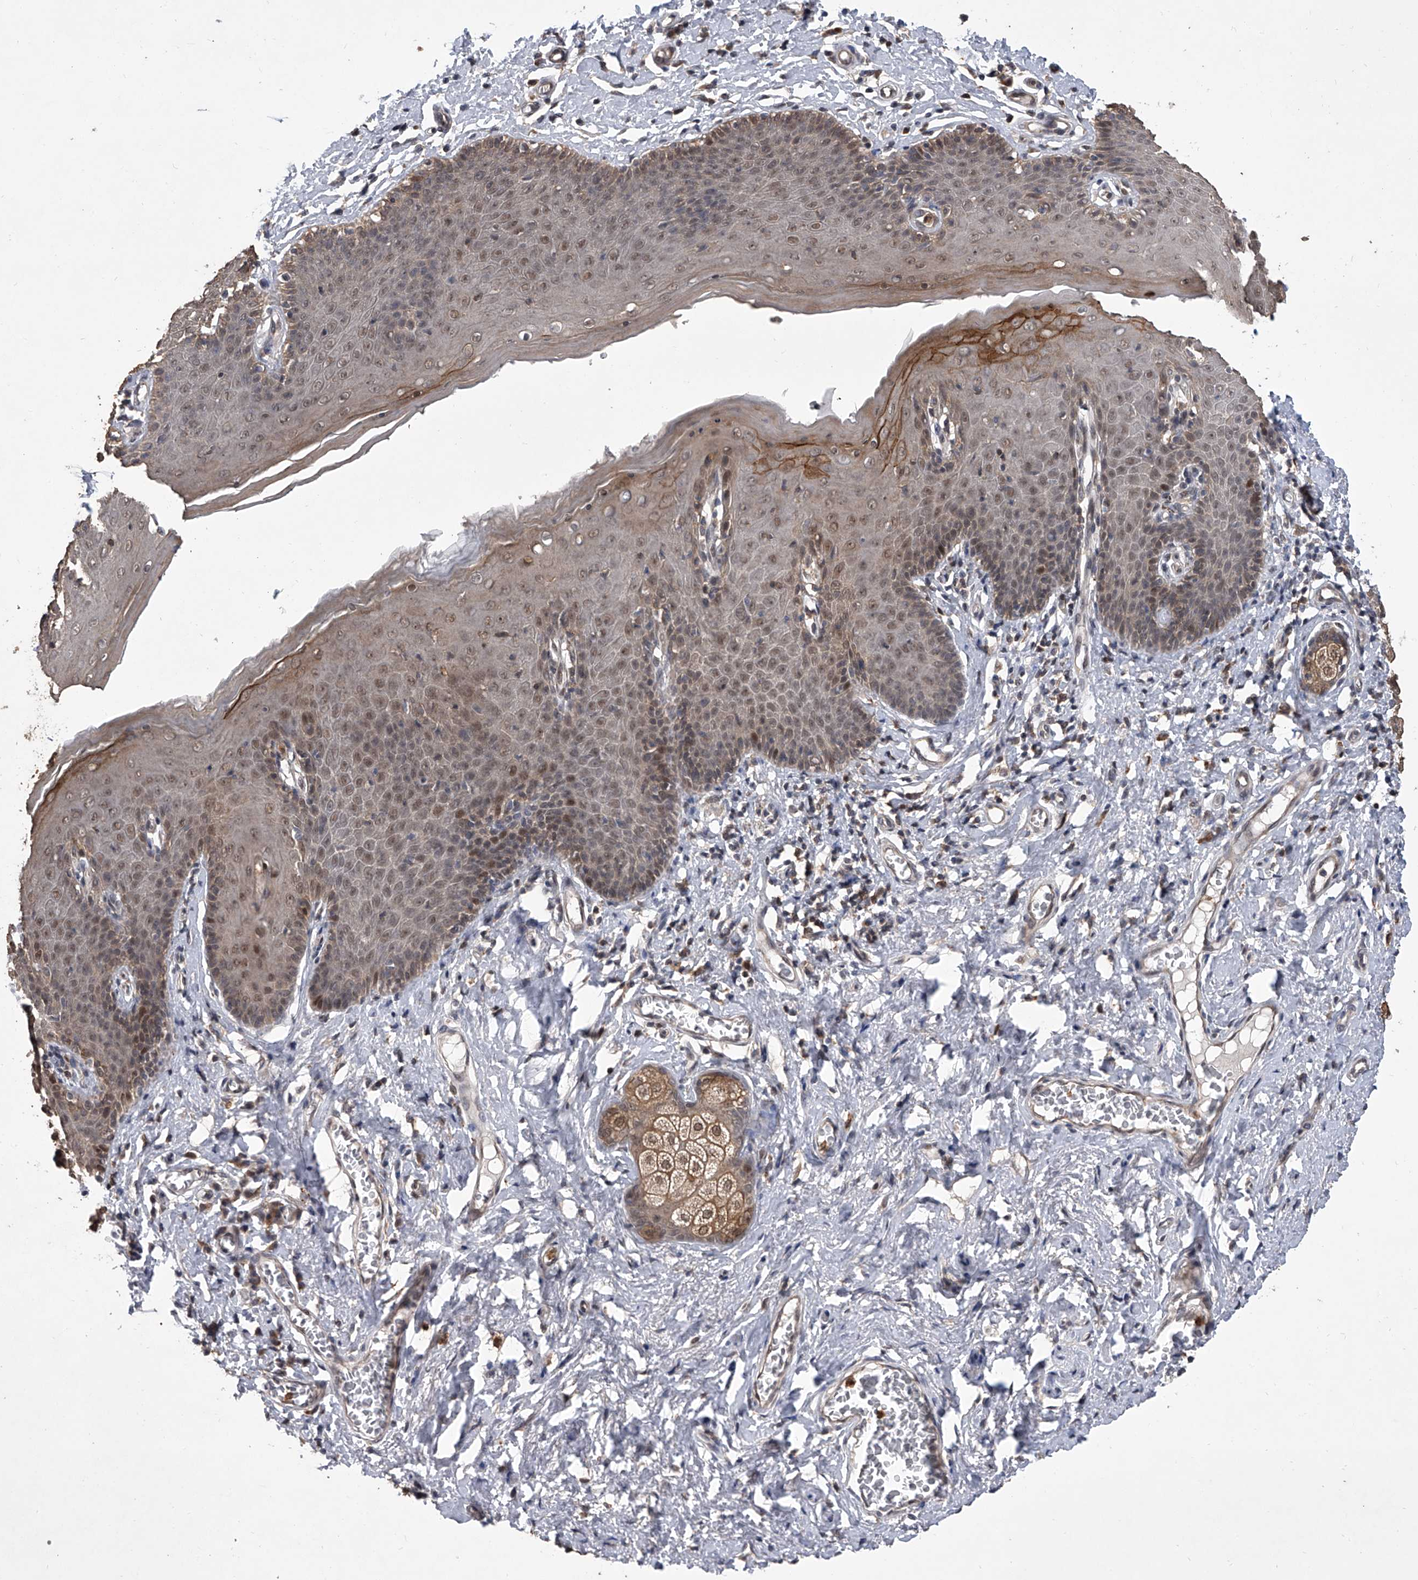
{"staining": {"intensity": "moderate", "quantity": ">75%", "location": "cytoplasmic/membranous,nuclear"}, "tissue": "skin", "cell_type": "Epidermal cells", "image_type": "normal", "snomed": [{"axis": "morphology", "description": "Normal tissue, NOS"}, {"axis": "topography", "description": "Vulva"}], "caption": "An image of human skin stained for a protein reveals moderate cytoplasmic/membranous,nuclear brown staining in epidermal cells.", "gene": "BHLHE23", "patient": {"sex": "female", "age": 66}}